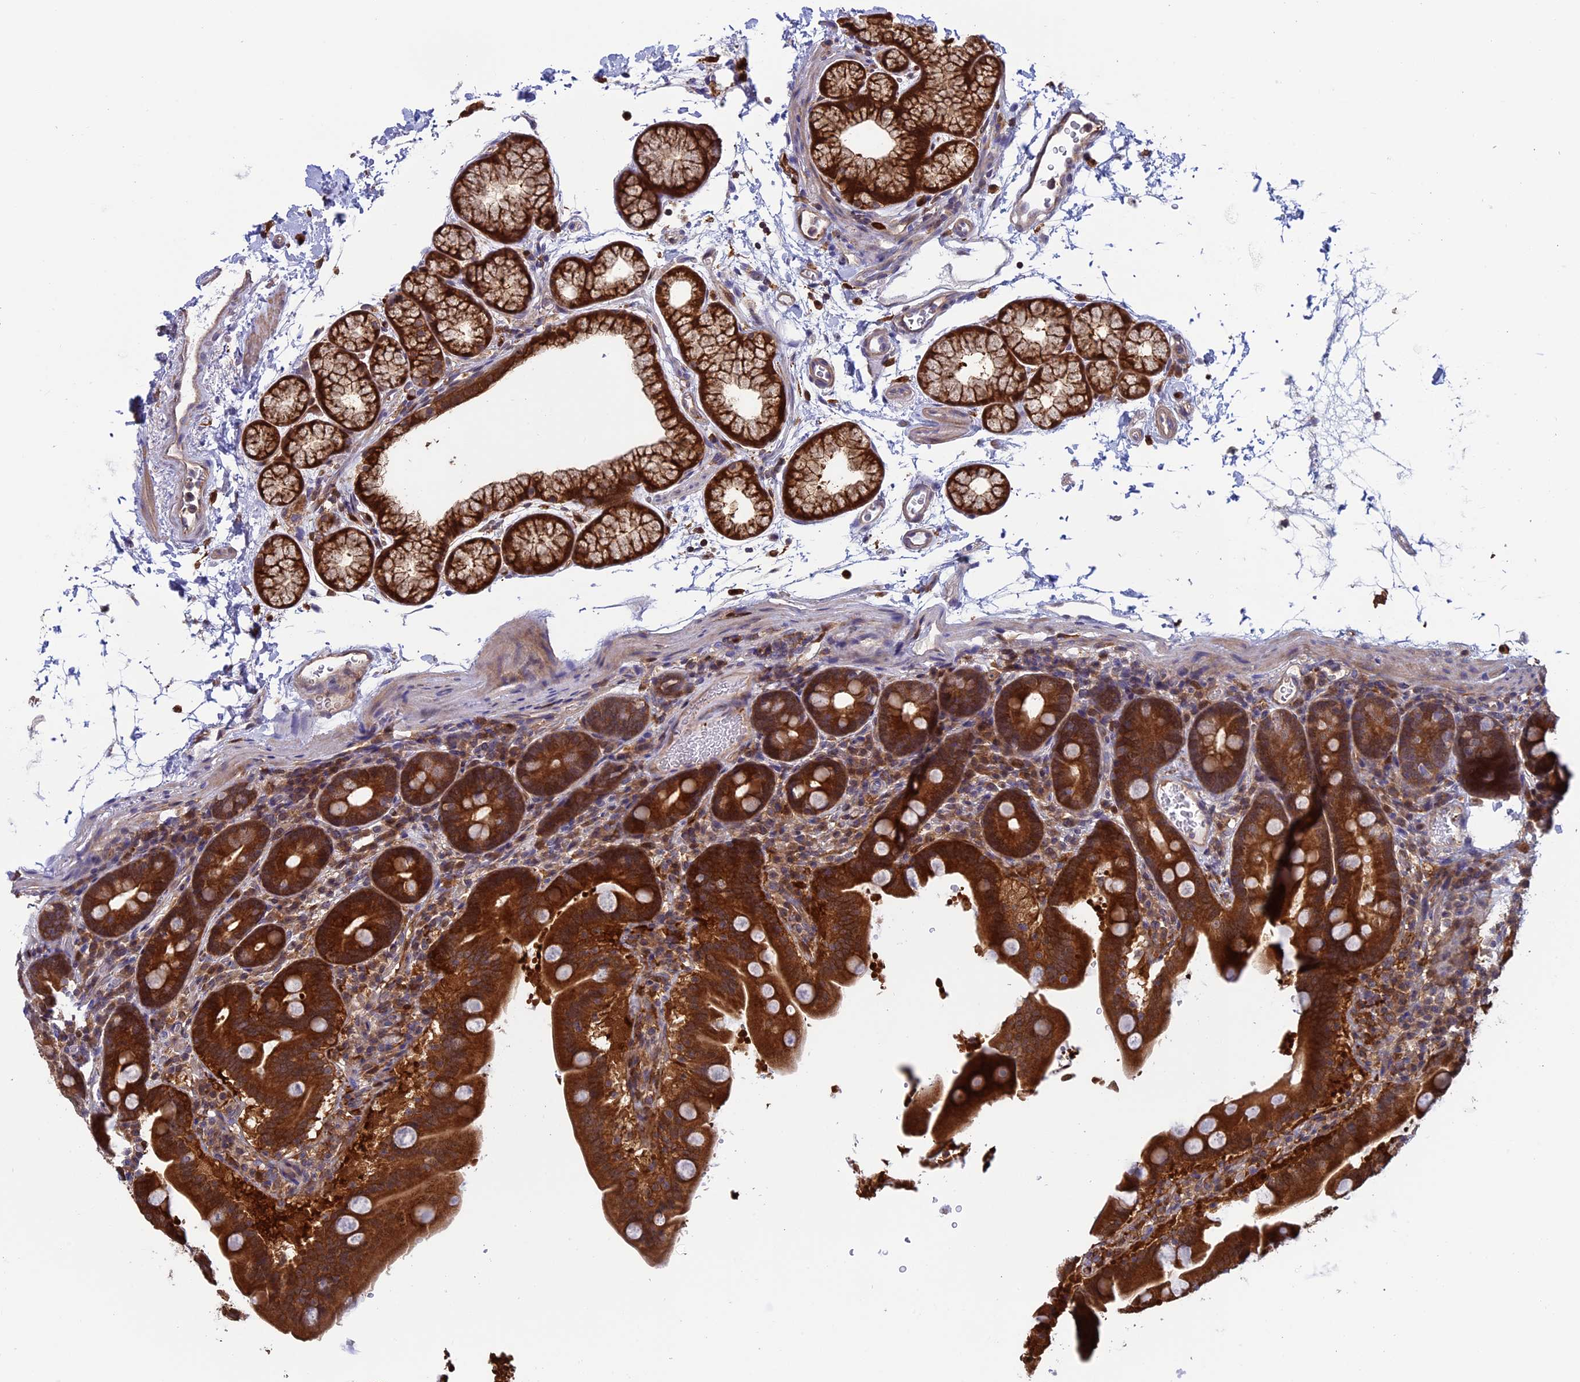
{"staining": {"intensity": "strong", "quantity": ">75%", "location": "cytoplasmic/membranous"}, "tissue": "duodenum", "cell_type": "Glandular cells", "image_type": "normal", "snomed": [{"axis": "morphology", "description": "Normal tissue, NOS"}, {"axis": "topography", "description": "Duodenum"}], "caption": "About >75% of glandular cells in benign duodenum show strong cytoplasmic/membranous protein expression as visualized by brown immunohistochemical staining.", "gene": "ARHGAP18", "patient": {"sex": "male", "age": 54}}